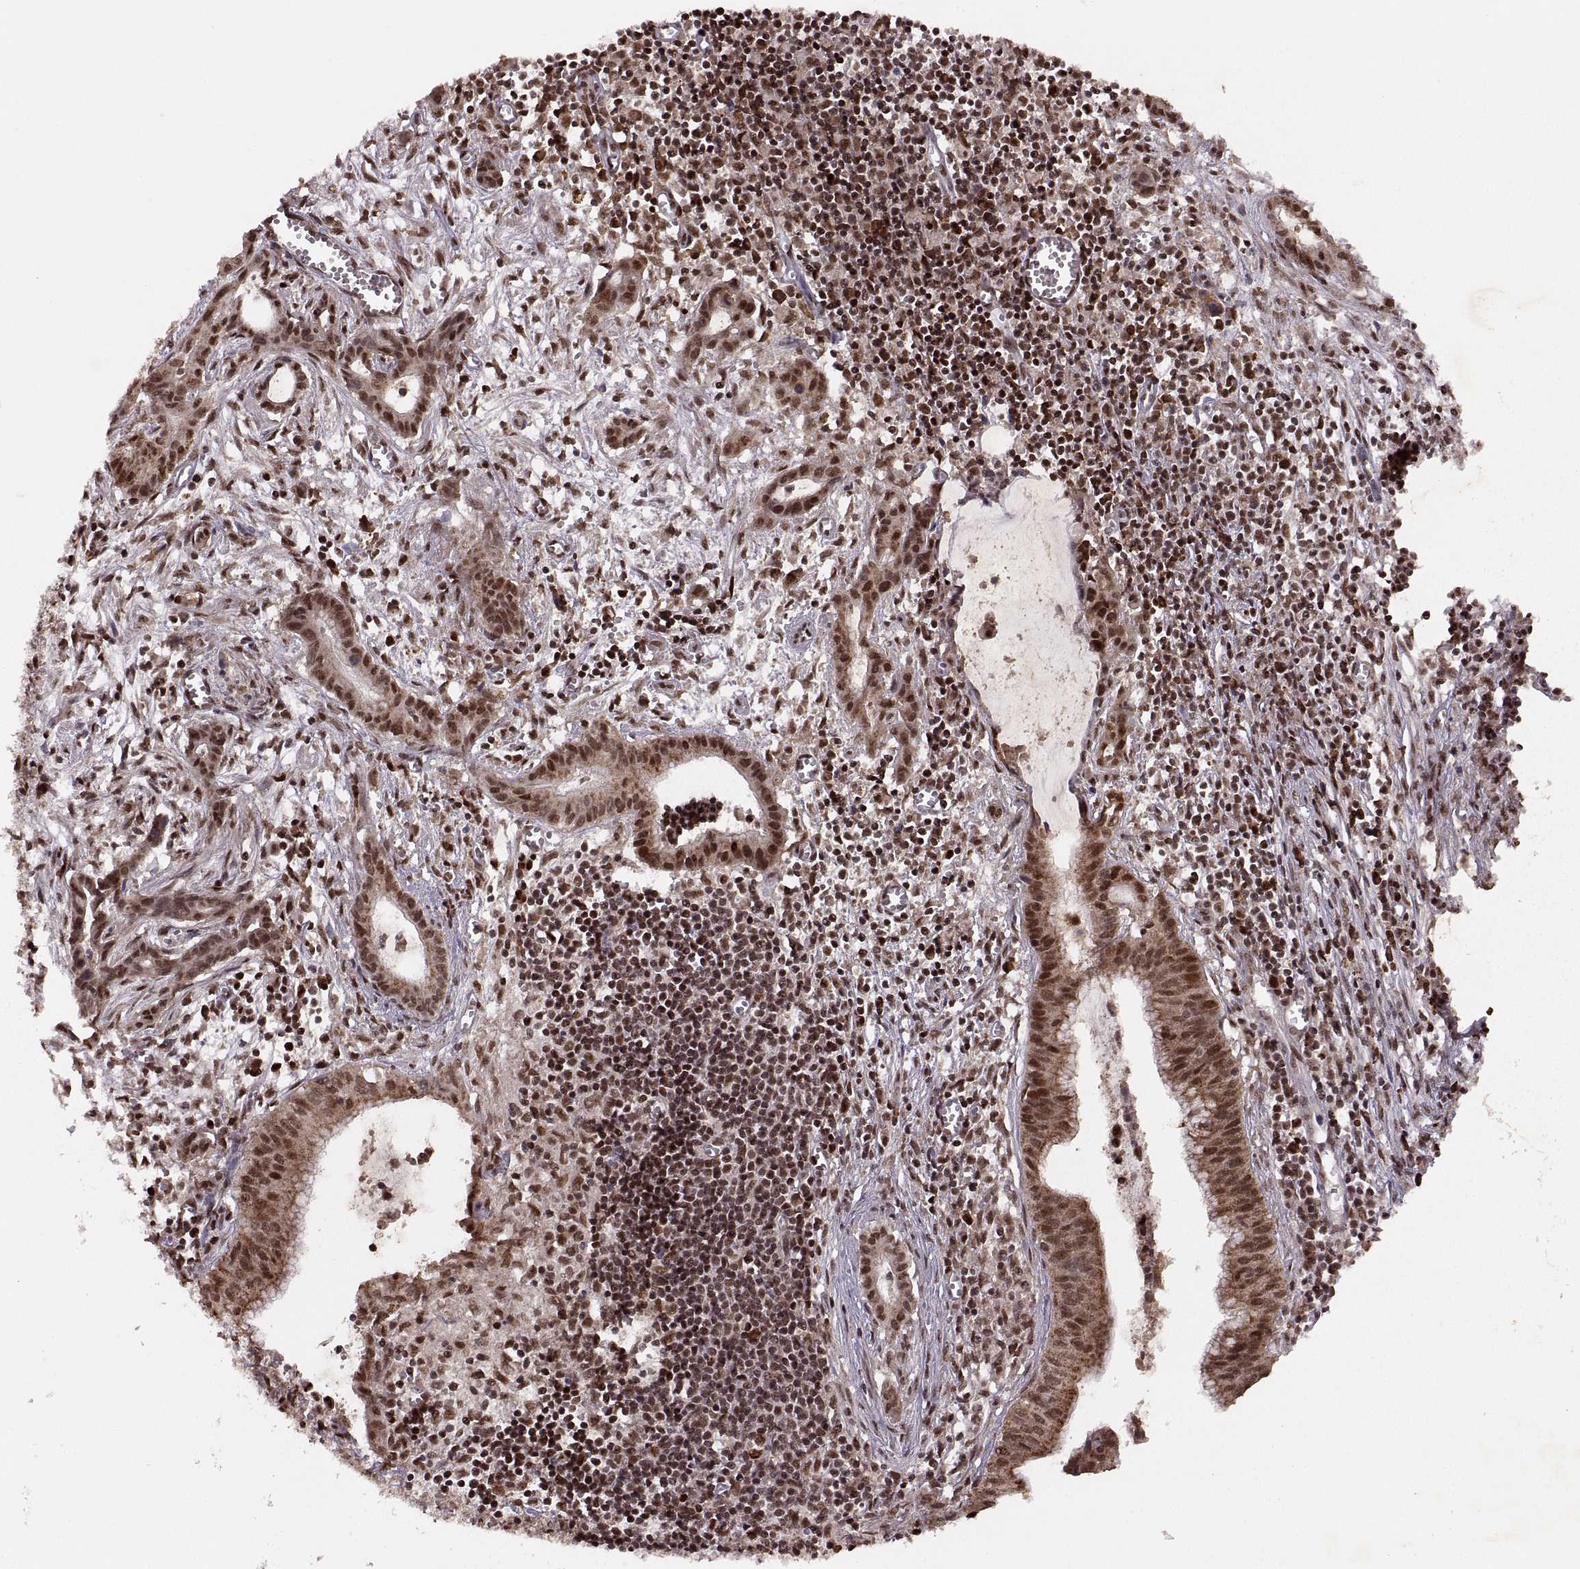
{"staining": {"intensity": "moderate", "quantity": "25%-75%", "location": "cytoplasmic/membranous,nuclear"}, "tissue": "pancreatic cancer", "cell_type": "Tumor cells", "image_type": "cancer", "snomed": [{"axis": "morphology", "description": "Adenocarcinoma, NOS"}, {"axis": "topography", "description": "Pancreas"}], "caption": "Immunohistochemistry staining of pancreatic cancer, which displays medium levels of moderate cytoplasmic/membranous and nuclear staining in about 25%-75% of tumor cells indicating moderate cytoplasmic/membranous and nuclear protein positivity. The staining was performed using DAB (3,3'-diaminobenzidine) (brown) for protein detection and nuclei were counterstained in hematoxylin (blue).", "gene": "RFT1", "patient": {"sex": "male", "age": 48}}